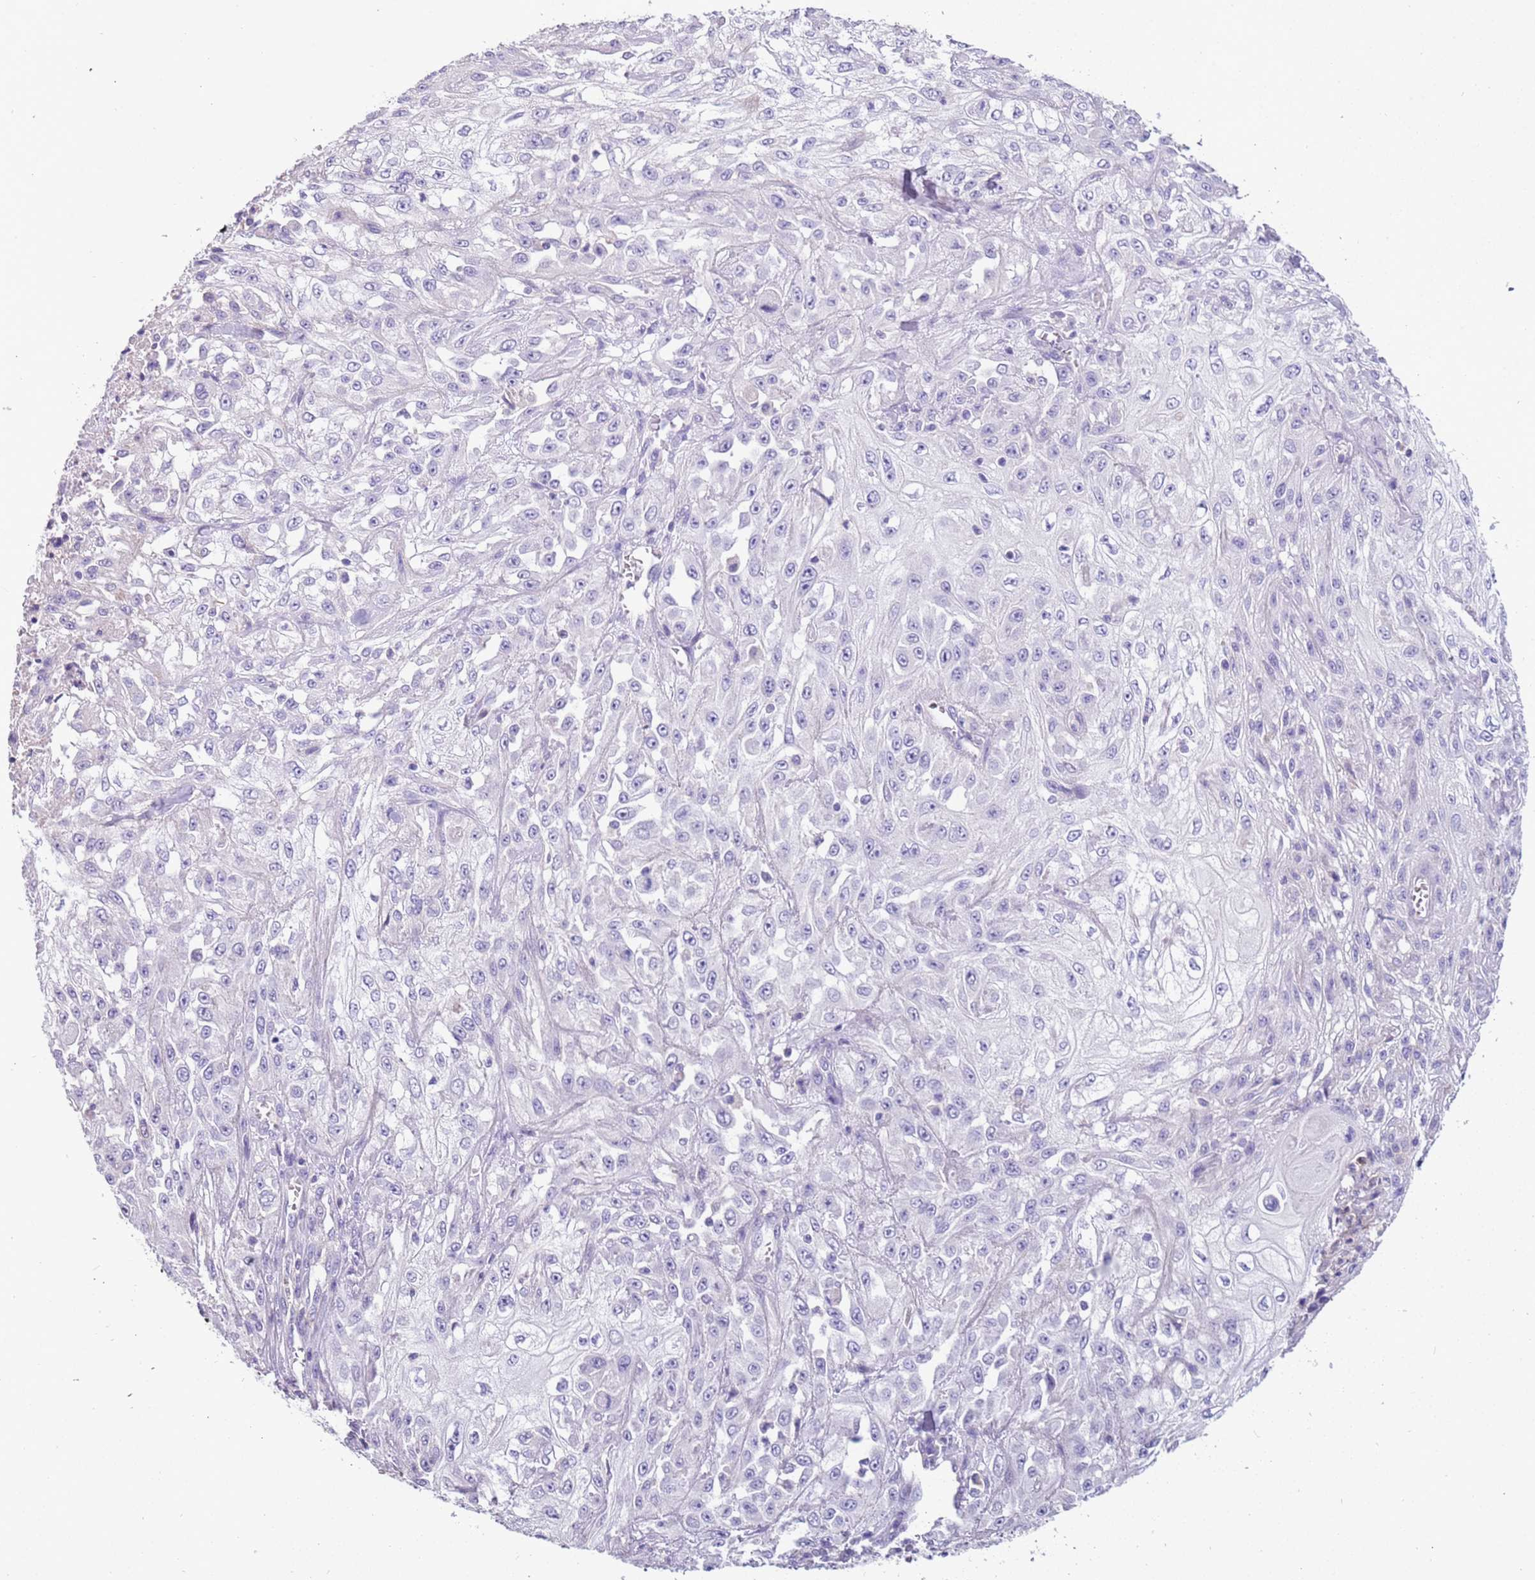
{"staining": {"intensity": "negative", "quantity": "none", "location": "none"}, "tissue": "skin cancer", "cell_type": "Tumor cells", "image_type": "cancer", "snomed": [{"axis": "morphology", "description": "Squamous cell carcinoma, NOS"}, {"axis": "morphology", "description": "Squamous cell carcinoma, metastatic, NOS"}, {"axis": "topography", "description": "Skin"}, {"axis": "topography", "description": "Lymph node"}], "caption": "Photomicrograph shows no significant protein expression in tumor cells of skin cancer.", "gene": "PCGF2", "patient": {"sex": "male", "age": 75}}